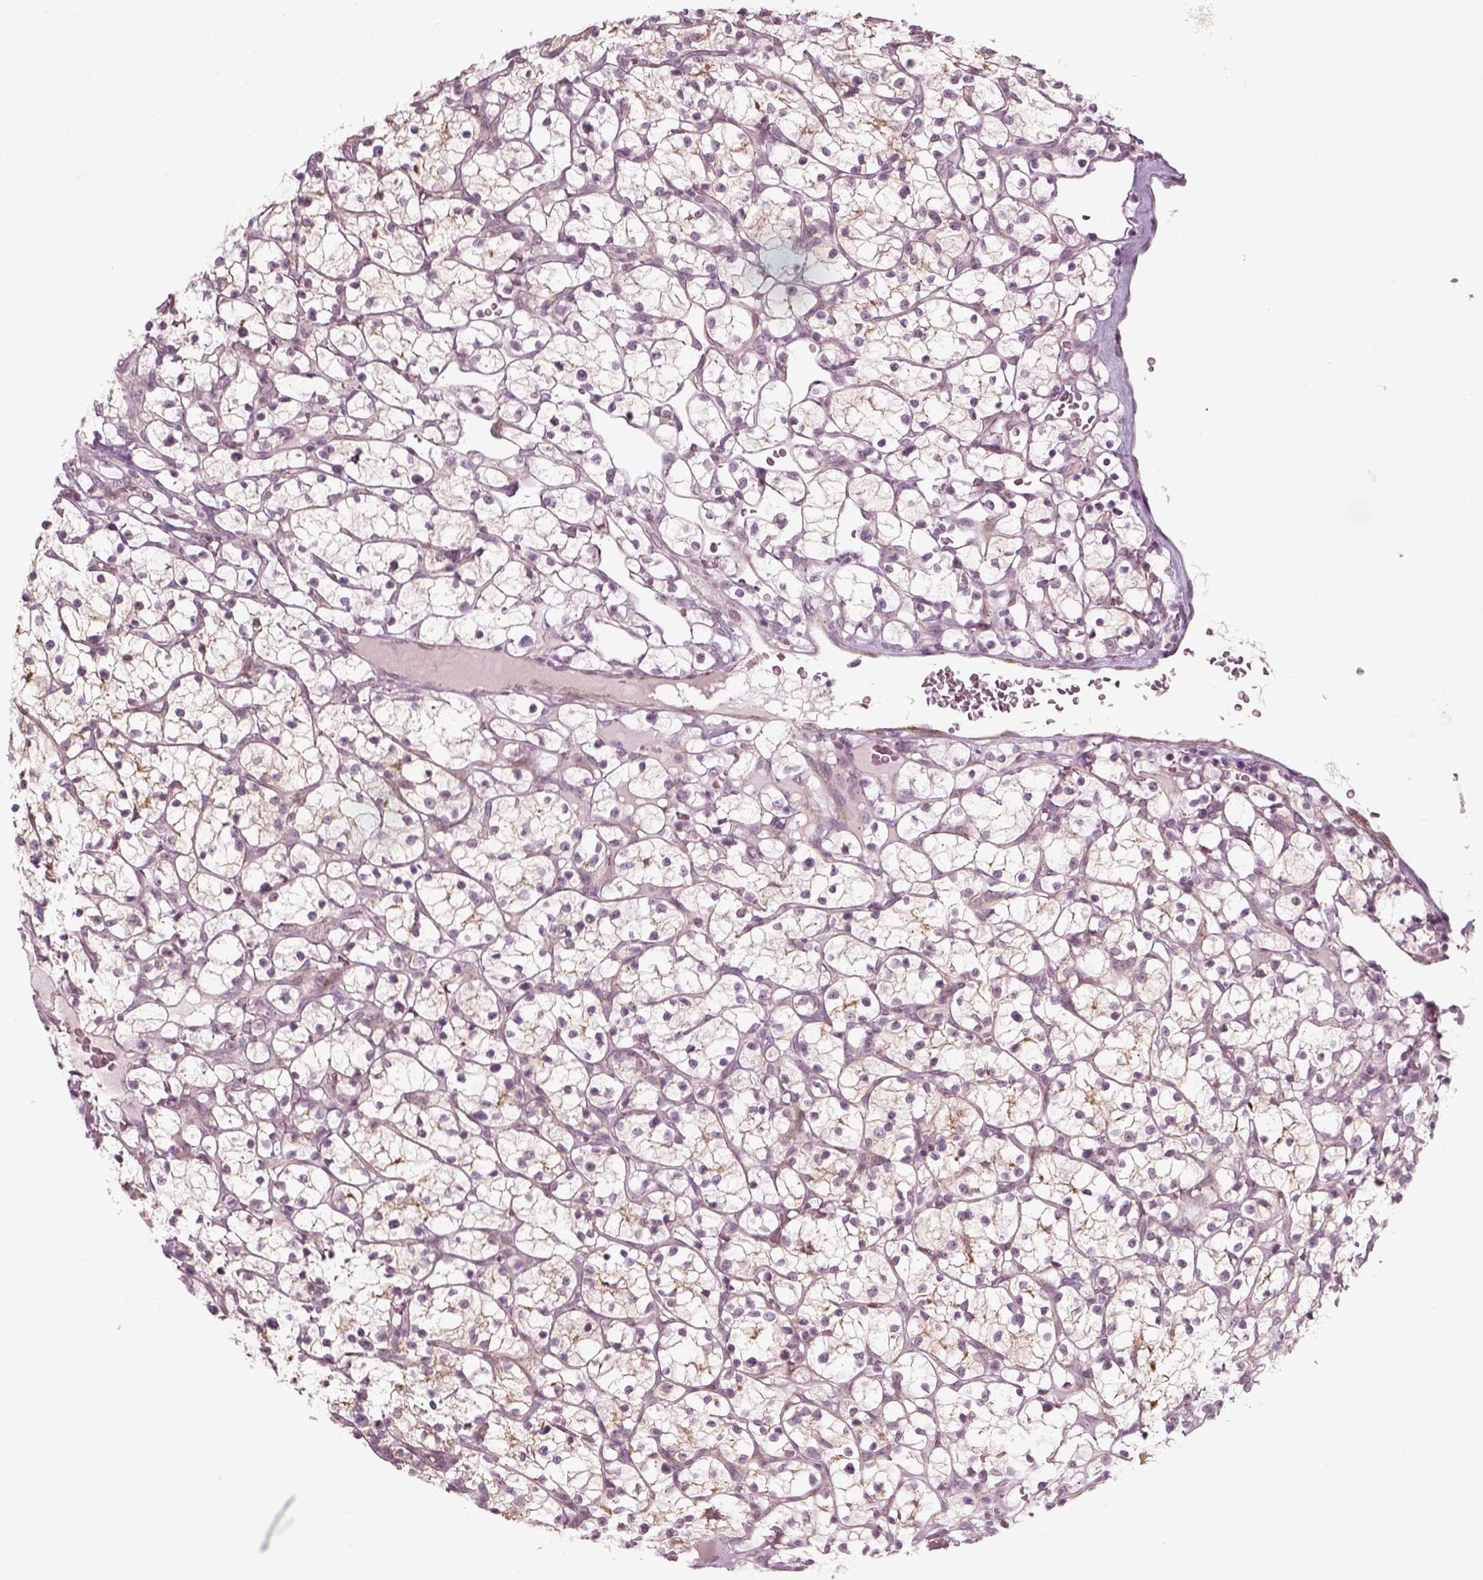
{"staining": {"intensity": "negative", "quantity": "none", "location": "none"}, "tissue": "renal cancer", "cell_type": "Tumor cells", "image_type": "cancer", "snomed": [{"axis": "morphology", "description": "Adenocarcinoma, NOS"}, {"axis": "topography", "description": "Kidney"}], "caption": "A histopathology image of renal adenocarcinoma stained for a protein demonstrates no brown staining in tumor cells.", "gene": "MLIP", "patient": {"sex": "female", "age": 64}}